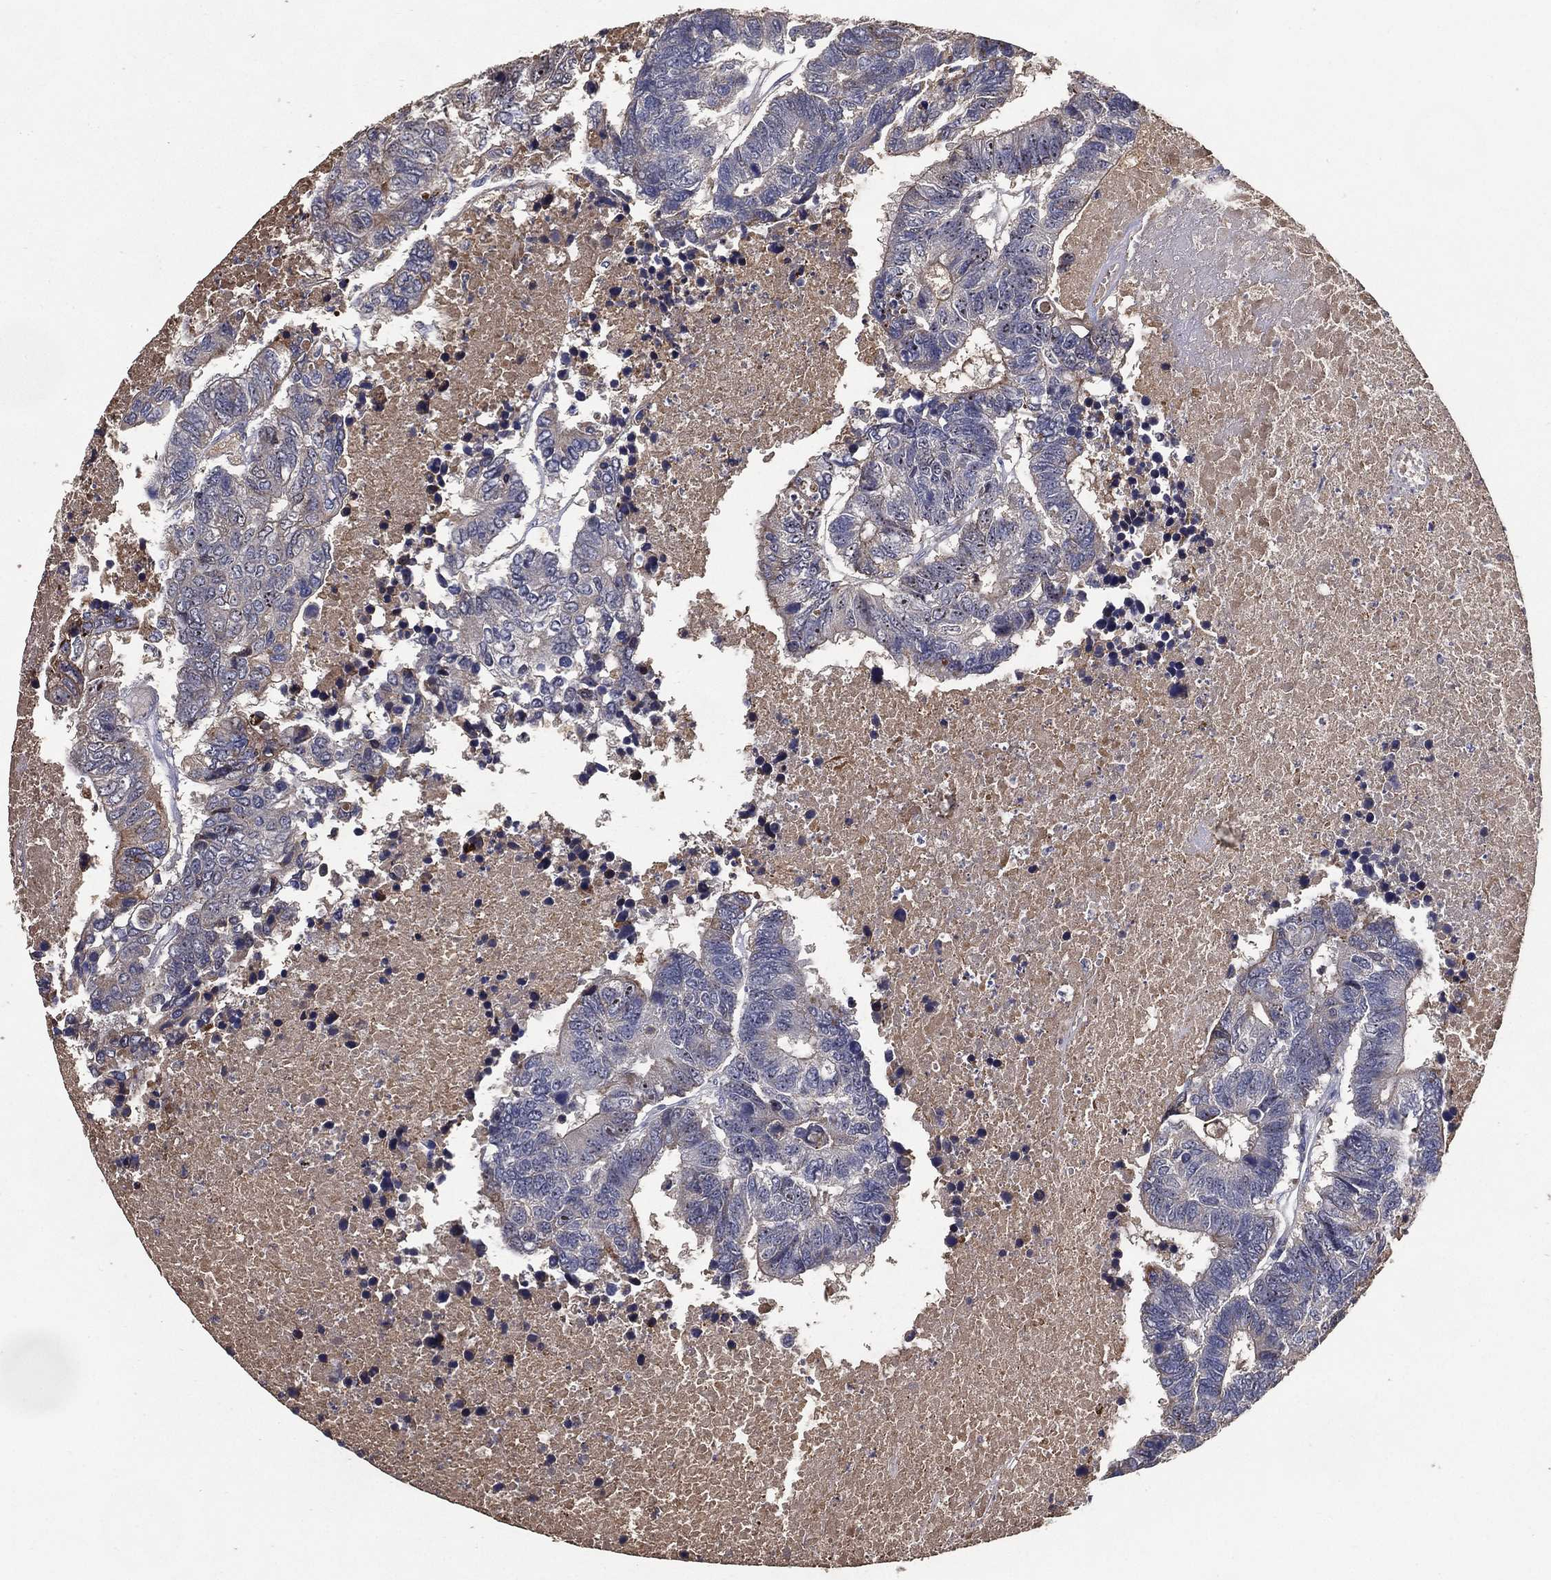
{"staining": {"intensity": "negative", "quantity": "none", "location": "none"}, "tissue": "colorectal cancer", "cell_type": "Tumor cells", "image_type": "cancer", "snomed": [{"axis": "morphology", "description": "Adenocarcinoma, NOS"}, {"axis": "topography", "description": "Colon"}], "caption": "Immunohistochemistry (IHC) micrograph of adenocarcinoma (colorectal) stained for a protein (brown), which displays no positivity in tumor cells.", "gene": "EFNA1", "patient": {"sex": "female", "age": 48}}